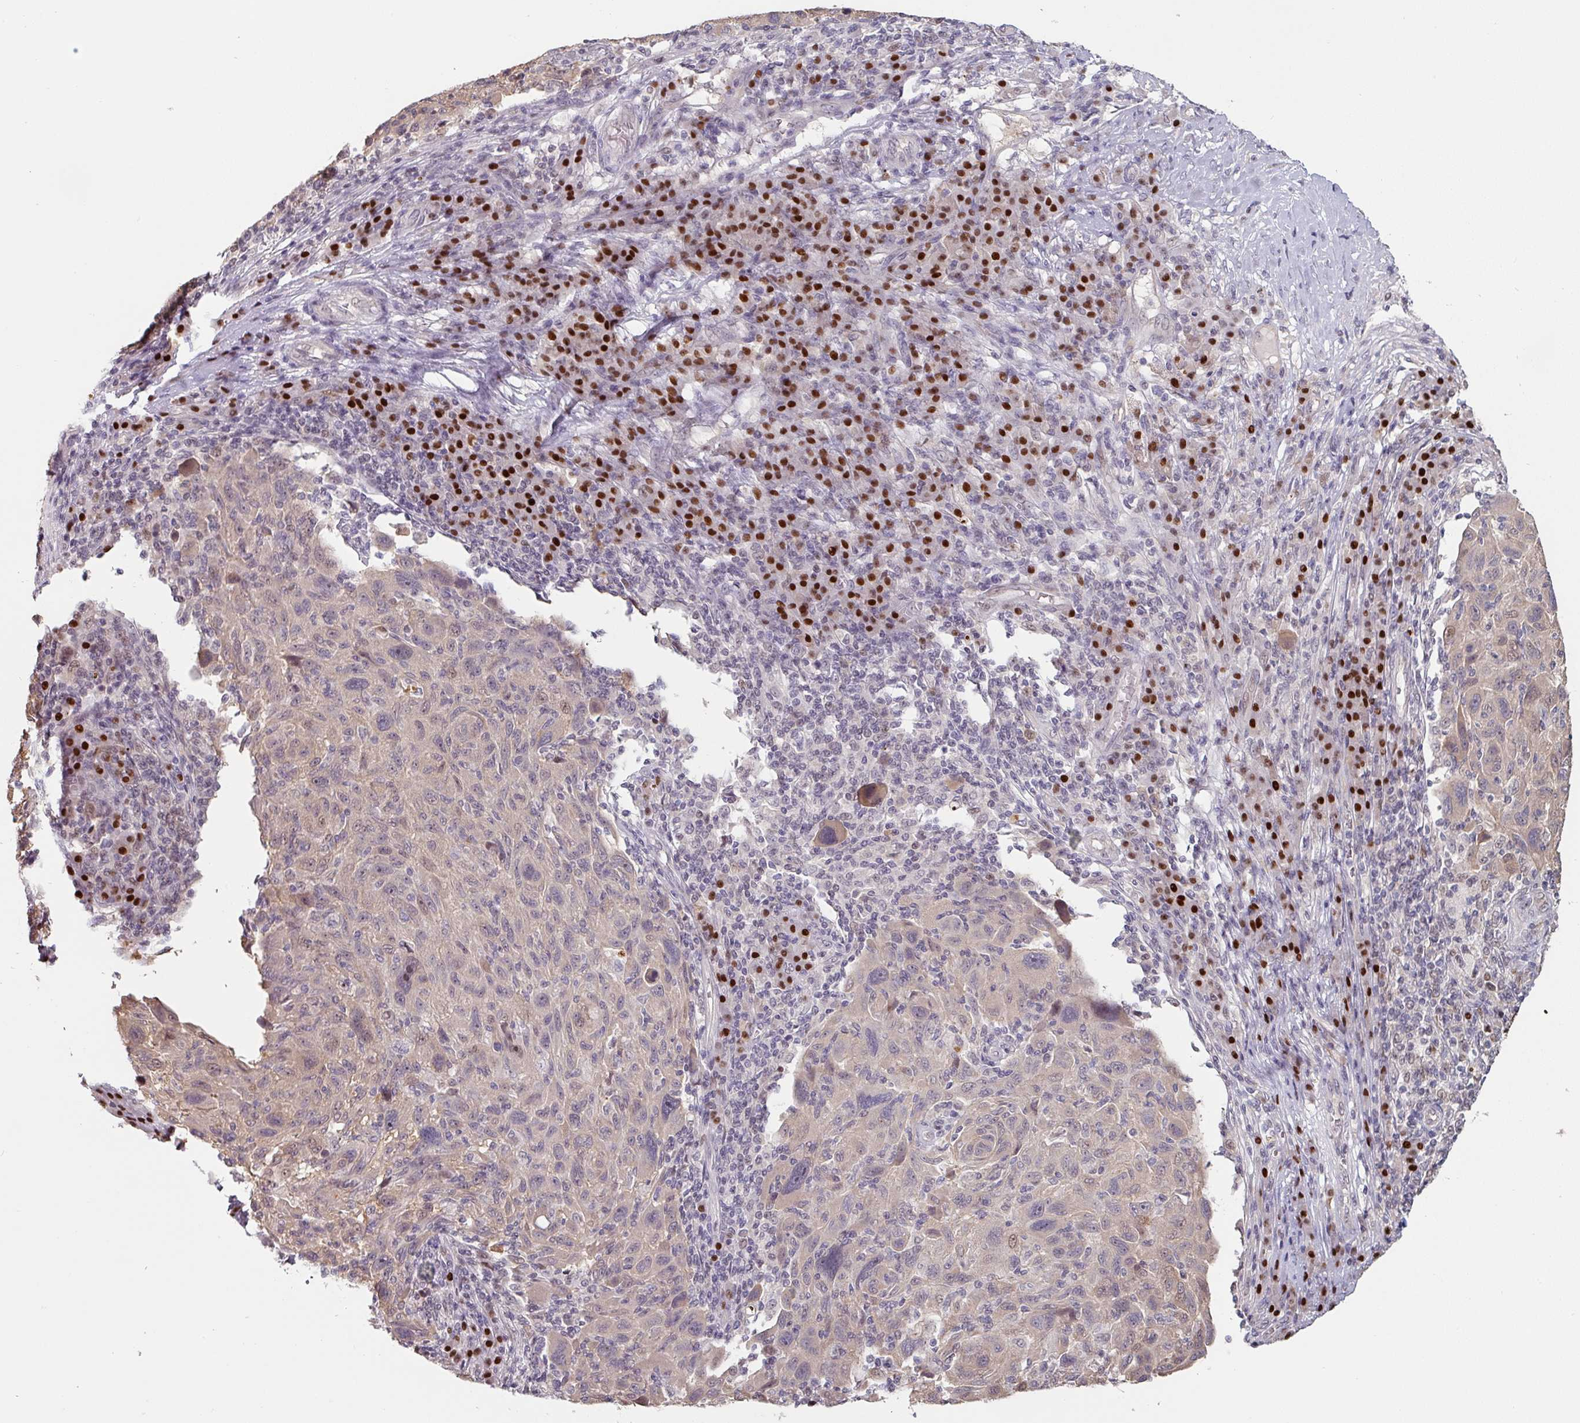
{"staining": {"intensity": "weak", "quantity": "<25%", "location": "cytoplasmic/membranous,nuclear"}, "tissue": "melanoma", "cell_type": "Tumor cells", "image_type": "cancer", "snomed": [{"axis": "morphology", "description": "Malignant melanoma, NOS"}, {"axis": "topography", "description": "Skin"}], "caption": "Immunohistochemistry (IHC) micrograph of neoplastic tissue: melanoma stained with DAB (3,3'-diaminobenzidine) reveals no significant protein staining in tumor cells.", "gene": "ZBTB6", "patient": {"sex": "male", "age": 53}}